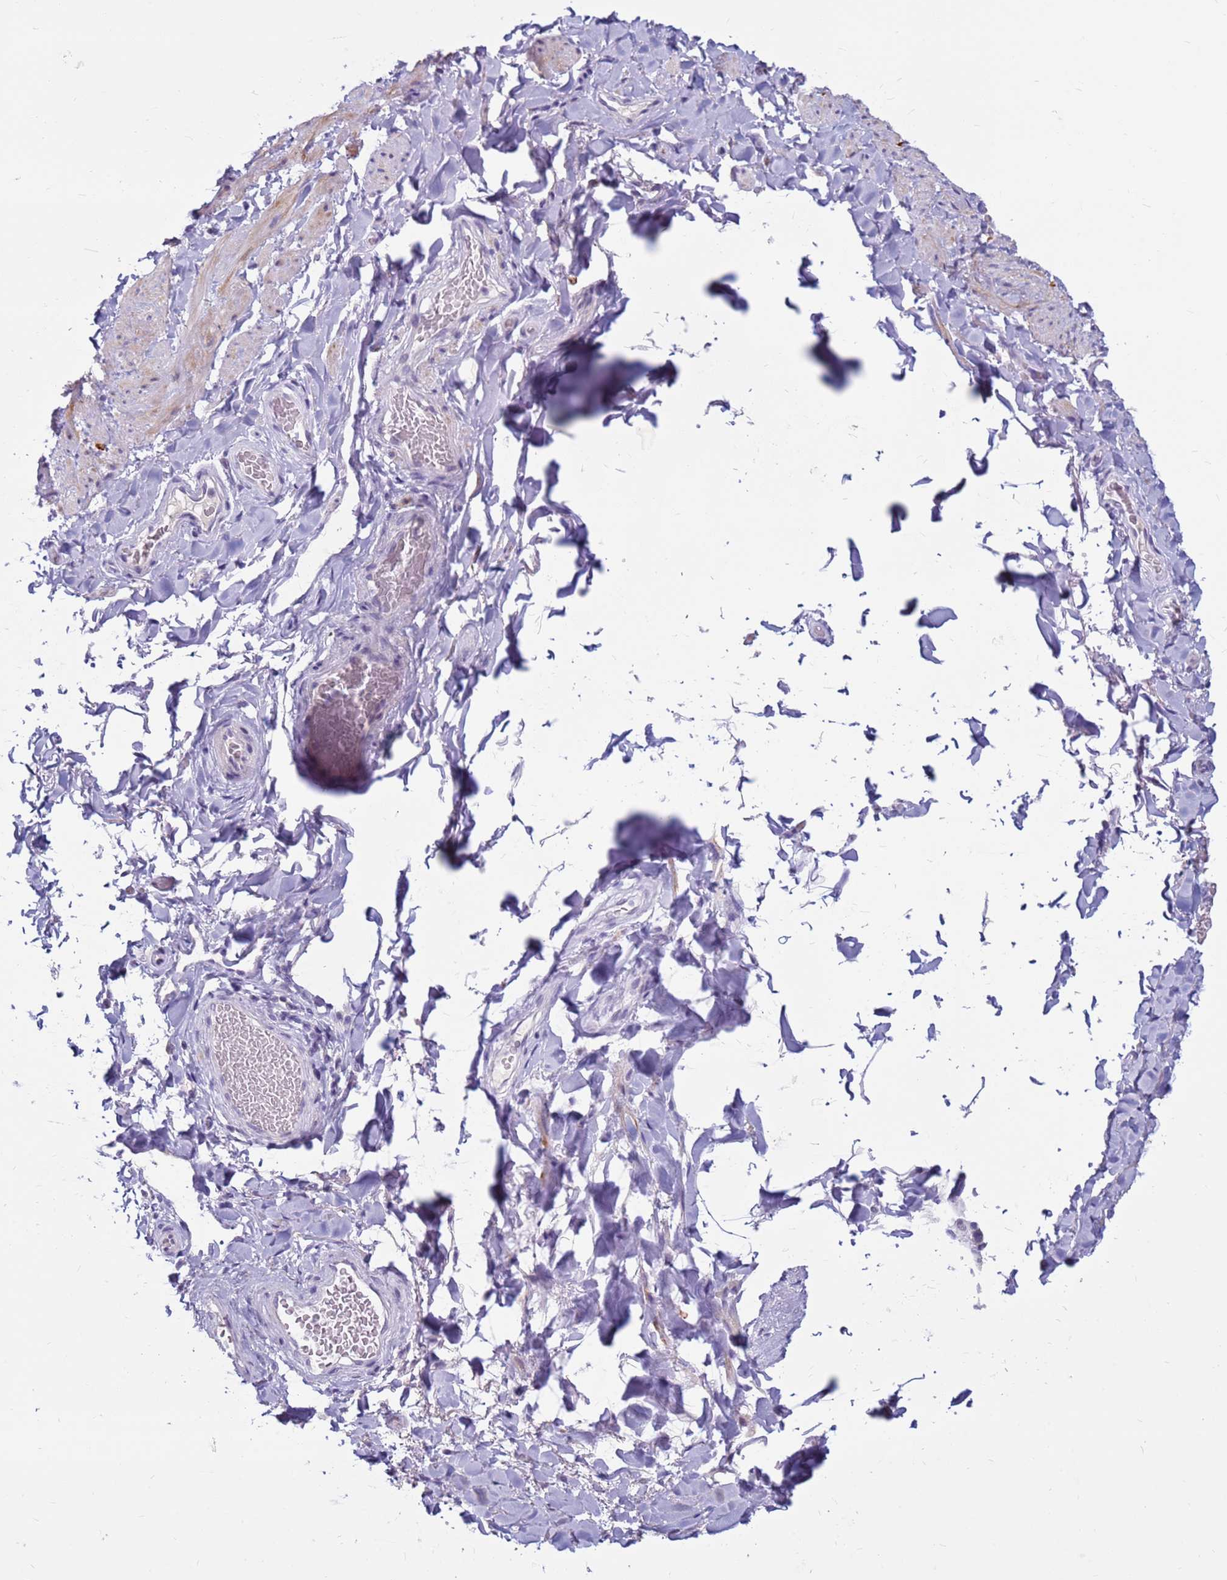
{"staining": {"intensity": "negative", "quantity": "none", "location": "none"}, "tissue": "soft tissue", "cell_type": "Chondrocytes", "image_type": "normal", "snomed": [{"axis": "morphology", "description": "Normal tissue, NOS"}, {"axis": "topography", "description": "Soft tissue"}, {"axis": "topography", "description": "Vascular tissue"}], "caption": "Immunohistochemistry image of benign soft tissue: soft tissue stained with DAB demonstrates no significant protein positivity in chondrocytes.", "gene": "CDK2AP2", "patient": {"sex": "male", "age": 54}}